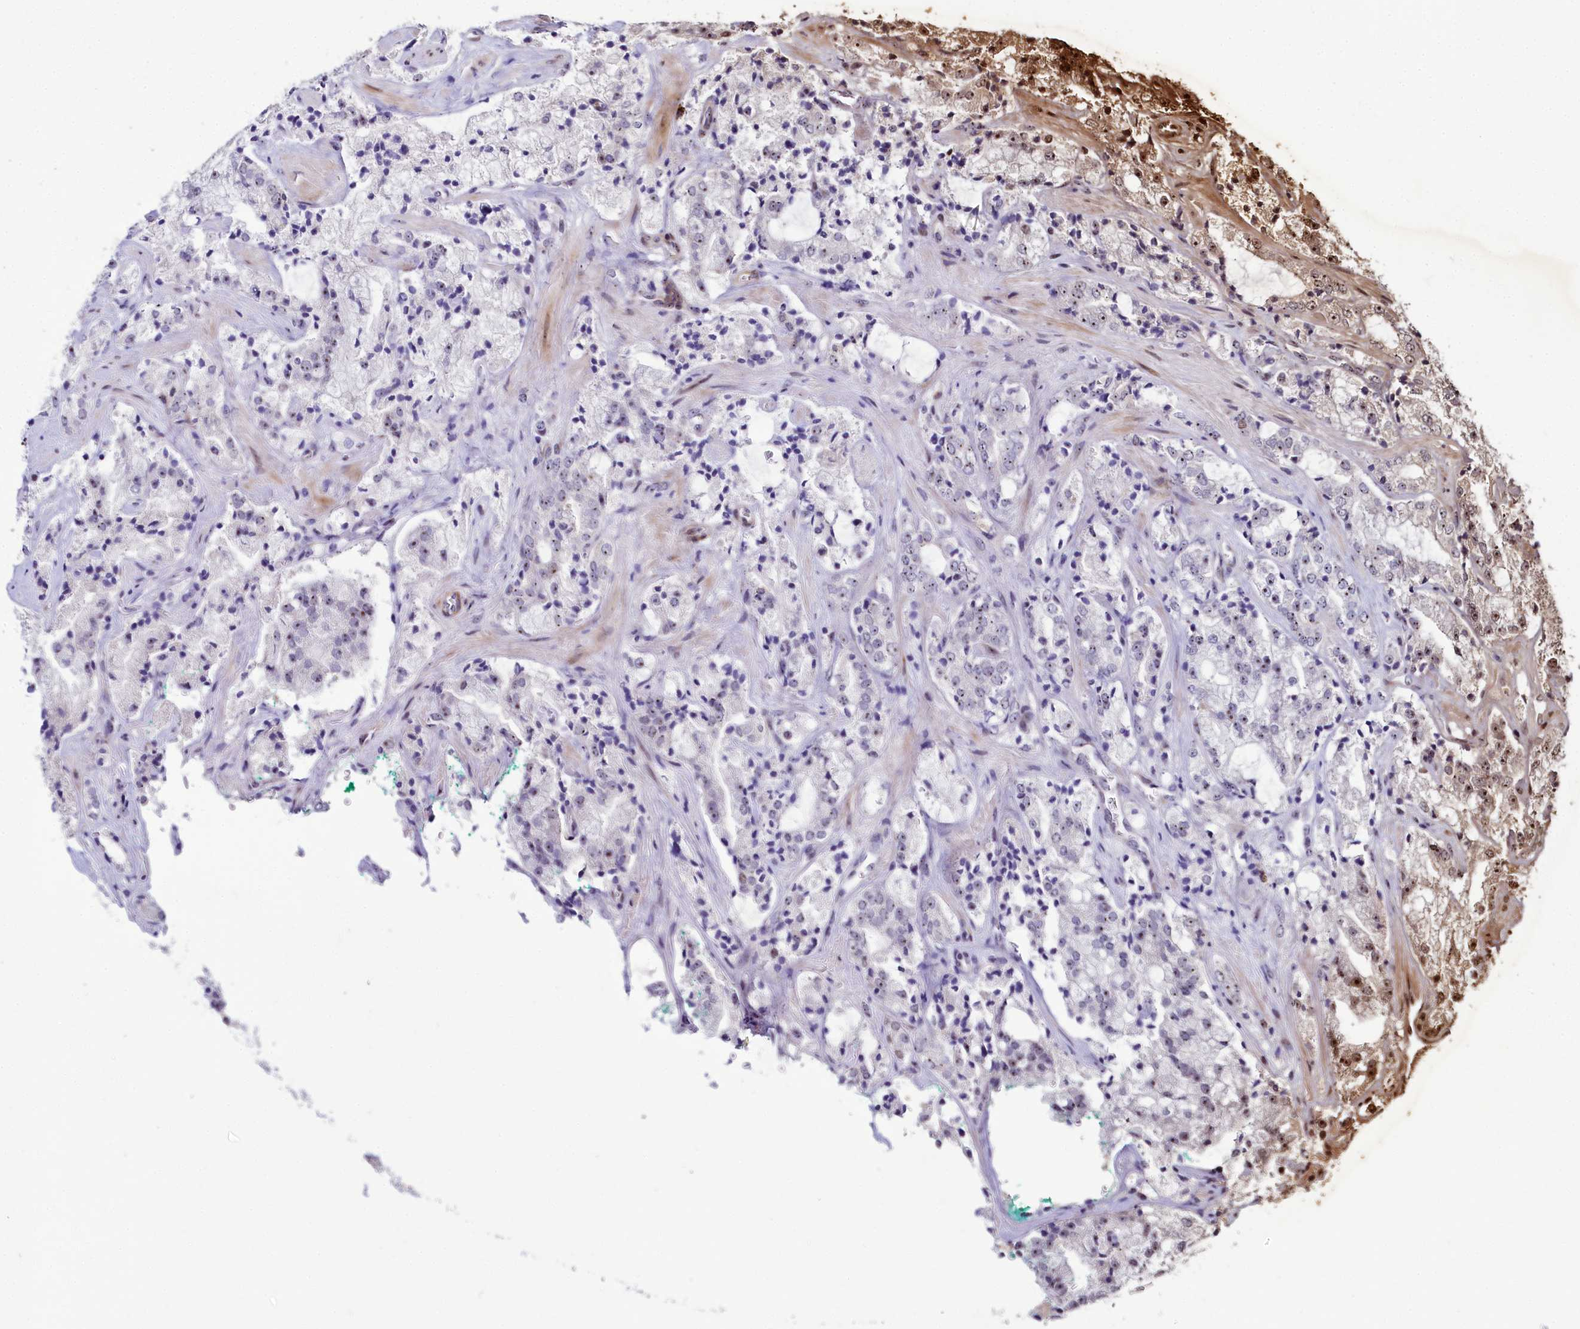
{"staining": {"intensity": "weak", "quantity": "25%-75%", "location": "nuclear"}, "tissue": "prostate cancer", "cell_type": "Tumor cells", "image_type": "cancer", "snomed": [{"axis": "morphology", "description": "Adenocarcinoma, High grade"}, {"axis": "topography", "description": "Prostate"}], "caption": "Prostate high-grade adenocarcinoma stained with DAB immunohistochemistry shows low levels of weak nuclear positivity in approximately 25%-75% of tumor cells.", "gene": "TCOF1", "patient": {"sex": "male", "age": 64}}